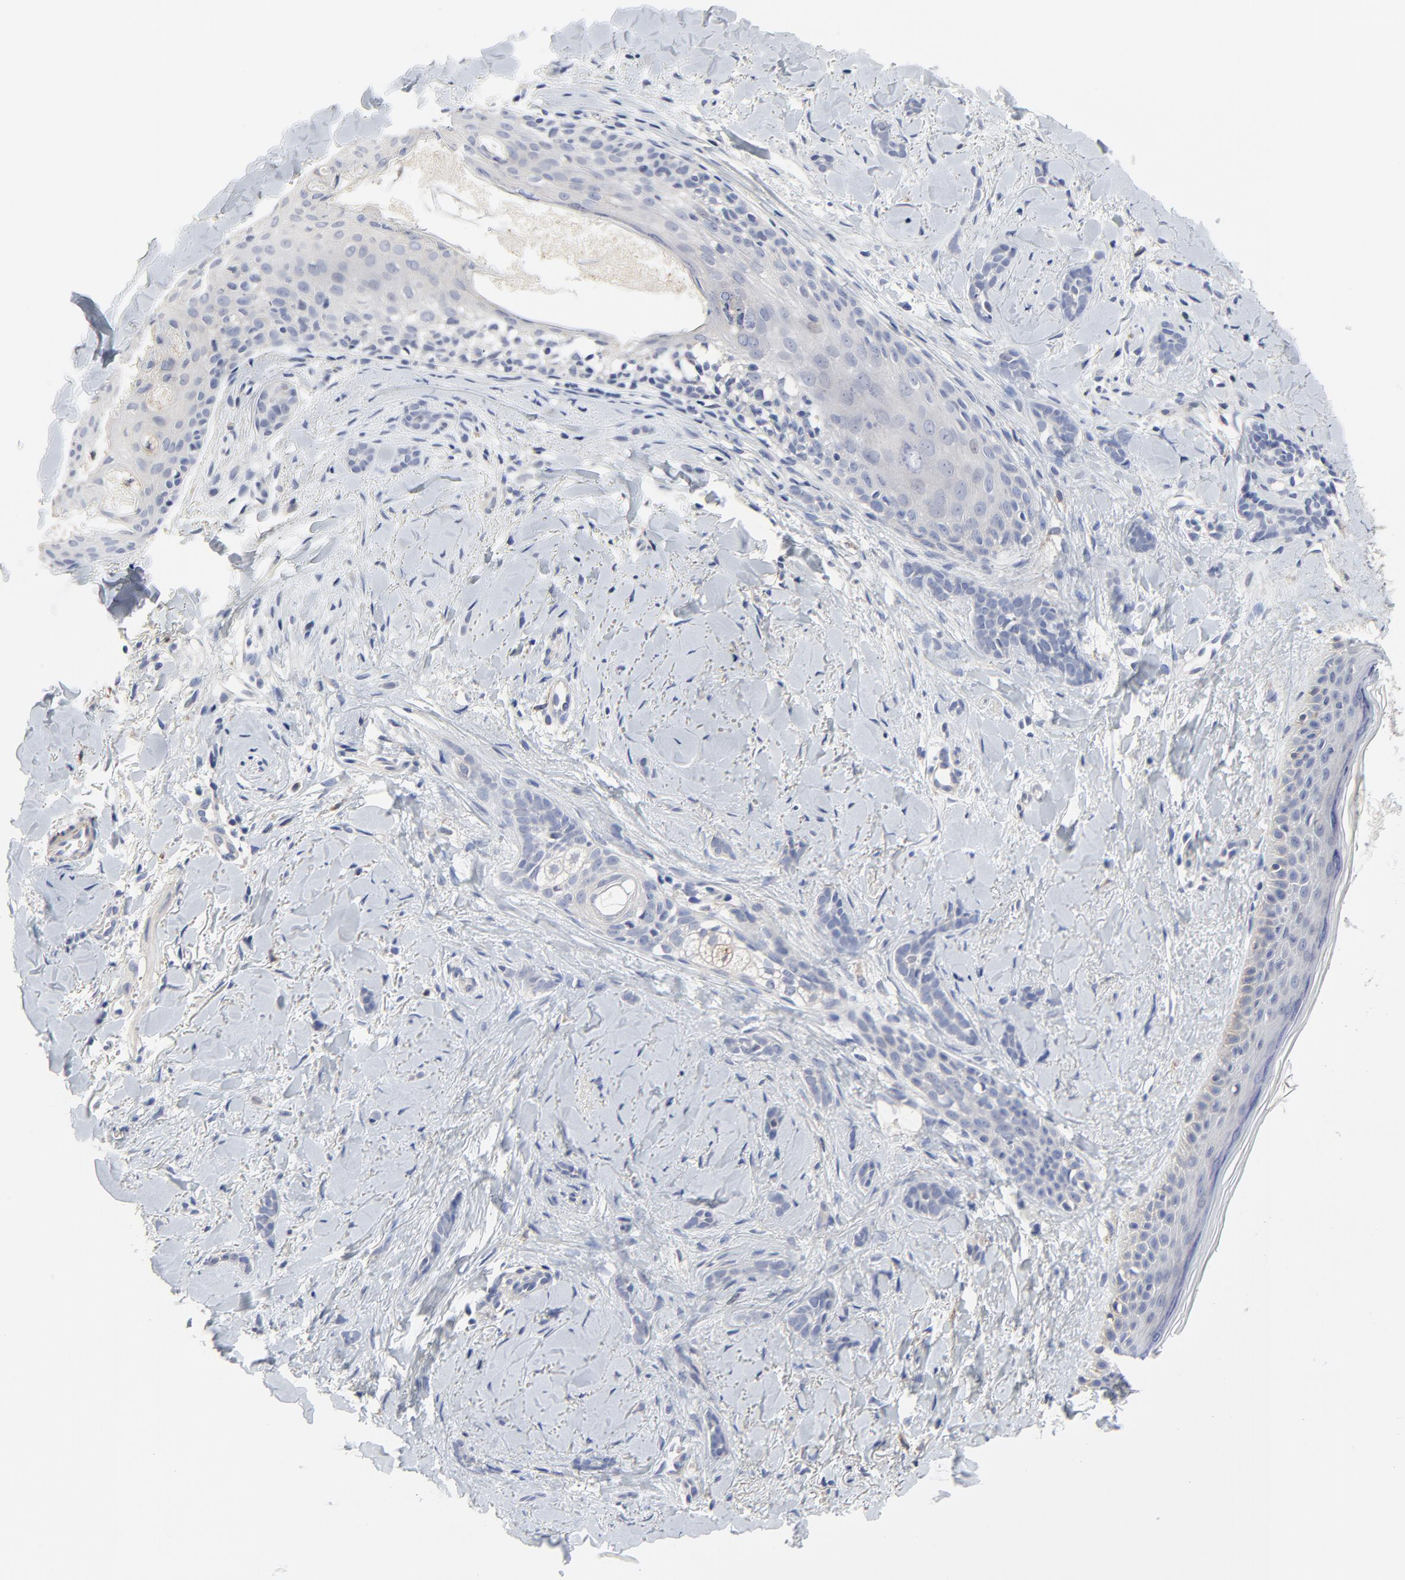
{"staining": {"intensity": "negative", "quantity": "none", "location": "none"}, "tissue": "skin cancer", "cell_type": "Tumor cells", "image_type": "cancer", "snomed": [{"axis": "morphology", "description": "Basal cell carcinoma"}, {"axis": "topography", "description": "Skin"}], "caption": "Immunohistochemistry of human skin cancer (basal cell carcinoma) shows no expression in tumor cells. (DAB immunohistochemistry (IHC), high magnification).", "gene": "DHRSX", "patient": {"sex": "female", "age": 37}}